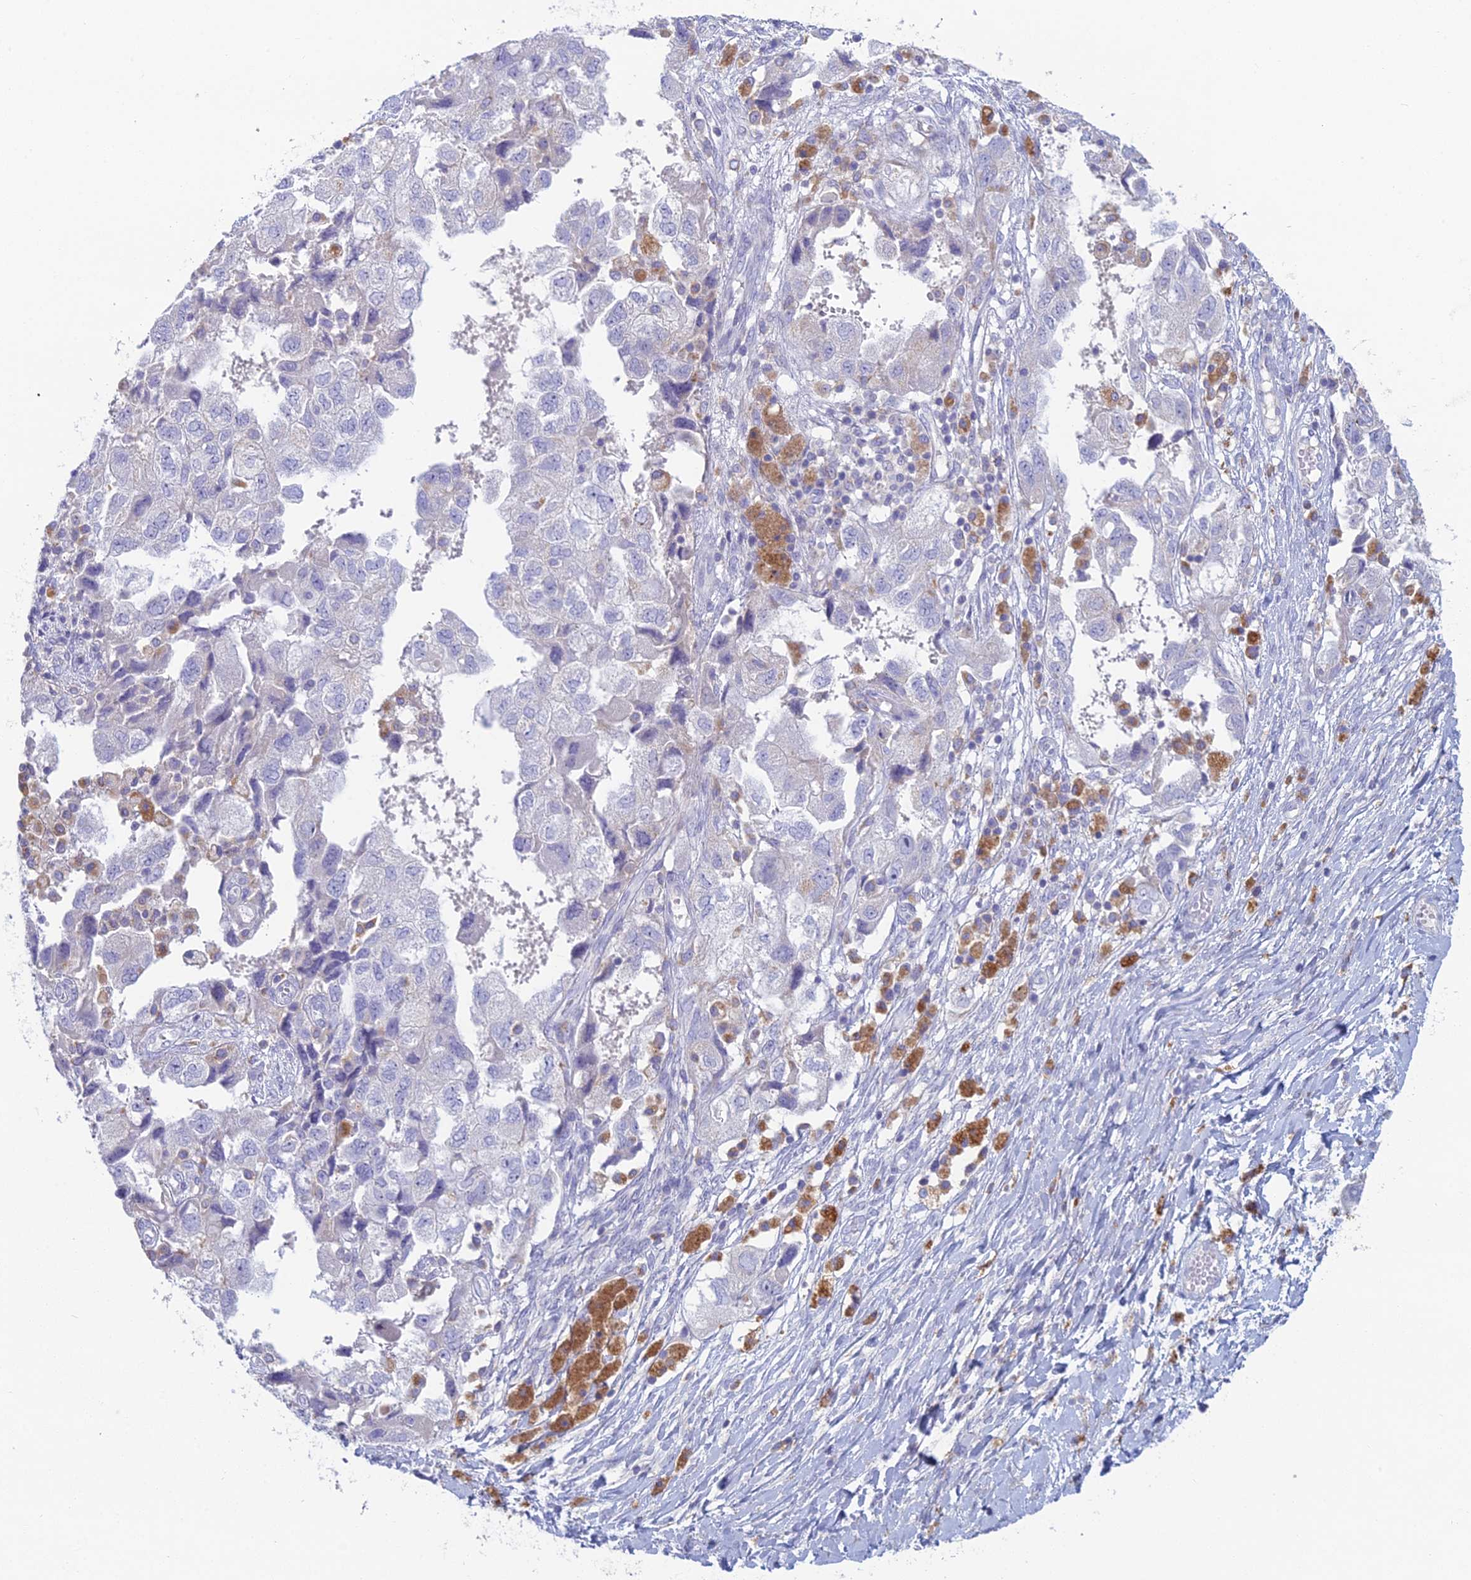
{"staining": {"intensity": "negative", "quantity": "none", "location": "none"}, "tissue": "ovarian cancer", "cell_type": "Tumor cells", "image_type": "cancer", "snomed": [{"axis": "morphology", "description": "Carcinoma, NOS"}, {"axis": "morphology", "description": "Cystadenocarcinoma, serous, NOS"}, {"axis": "topography", "description": "Ovary"}], "caption": "An IHC micrograph of ovarian cancer is shown. There is no staining in tumor cells of ovarian cancer.", "gene": "FERD3L", "patient": {"sex": "female", "age": 69}}